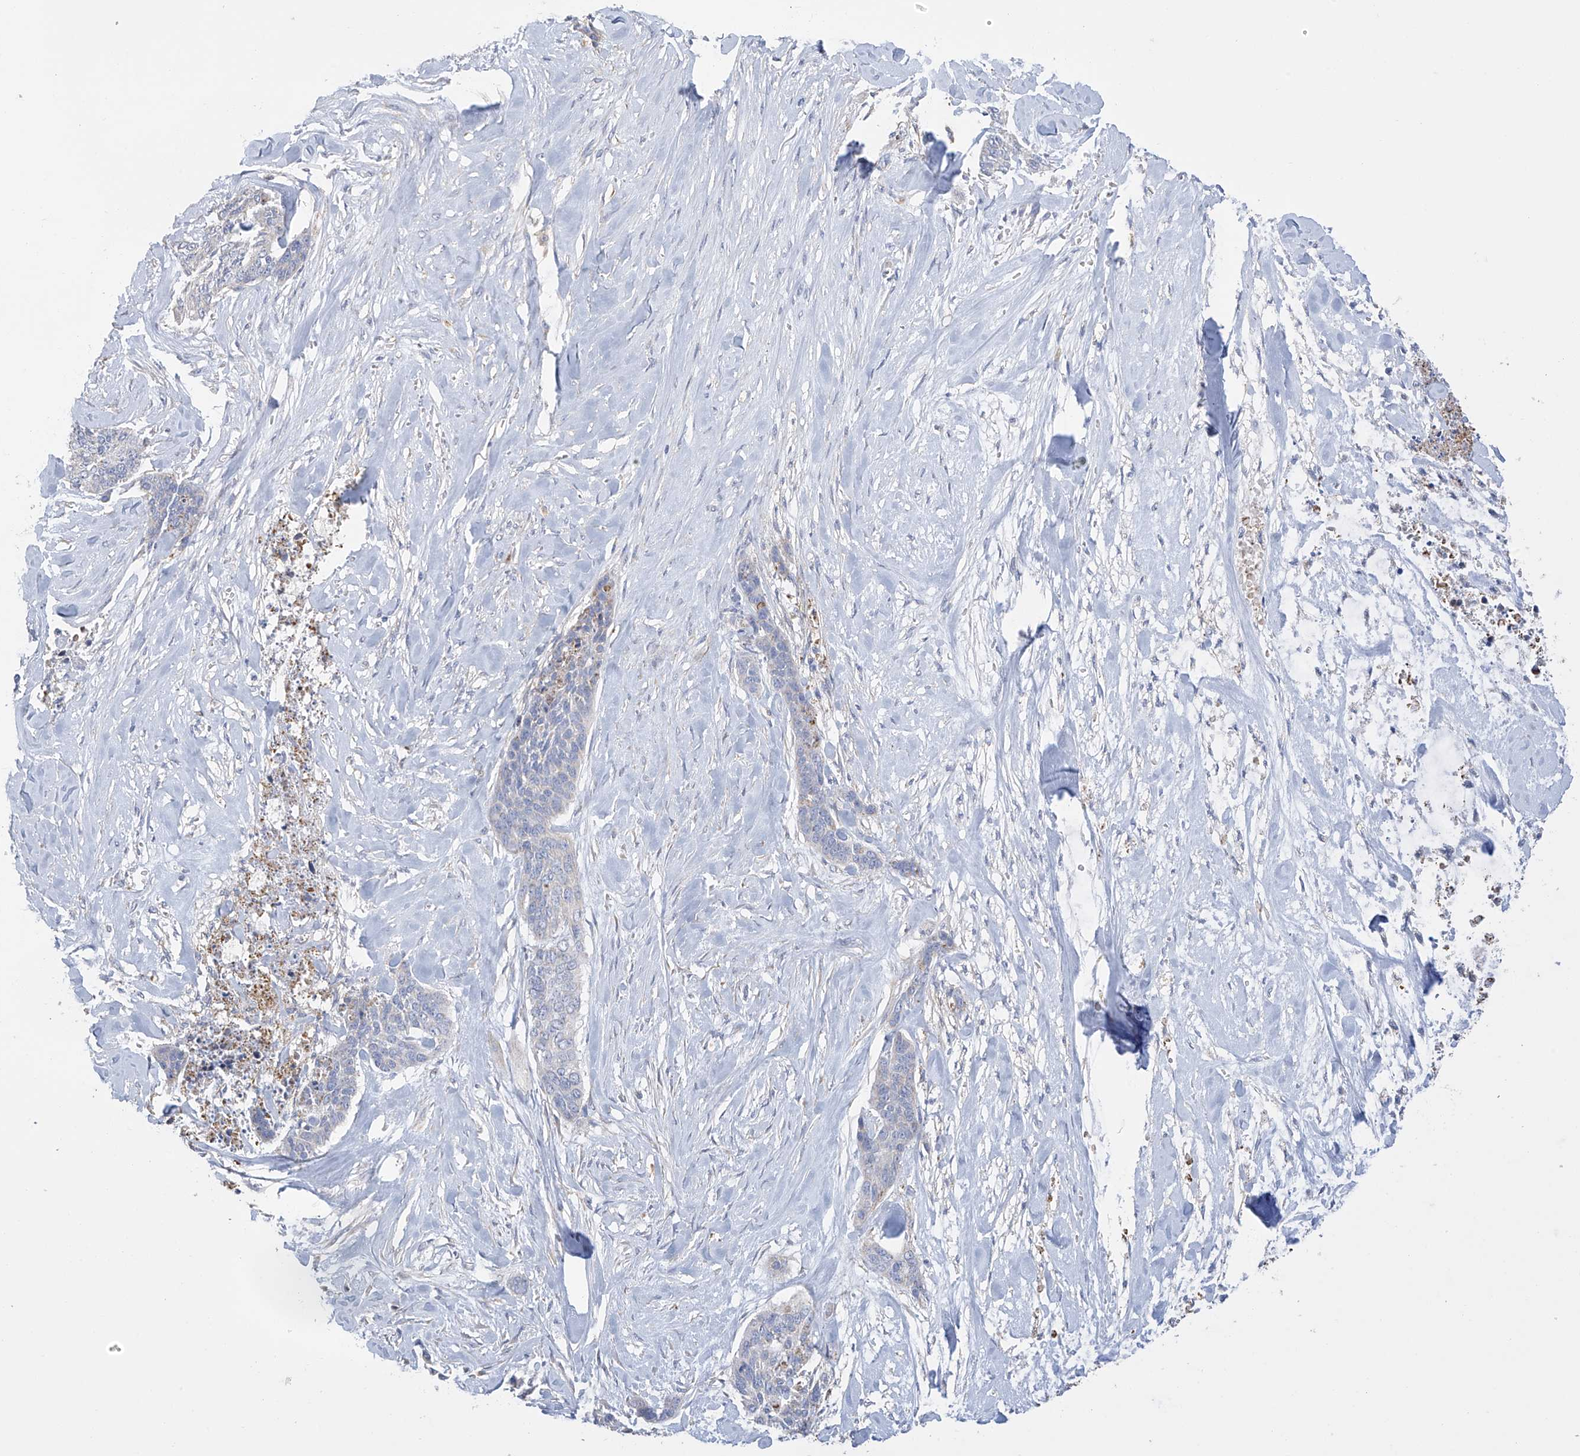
{"staining": {"intensity": "negative", "quantity": "none", "location": "none"}, "tissue": "skin cancer", "cell_type": "Tumor cells", "image_type": "cancer", "snomed": [{"axis": "morphology", "description": "Basal cell carcinoma"}, {"axis": "topography", "description": "Skin"}], "caption": "A histopathology image of basal cell carcinoma (skin) stained for a protein displays no brown staining in tumor cells. The staining is performed using DAB (3,3'-diaminobenzidine) brown chromogen with nuclei counter-stained in using hematoxylin.", "gene": "ITM2B", "patient": {"sex": "female", "age": 64}}